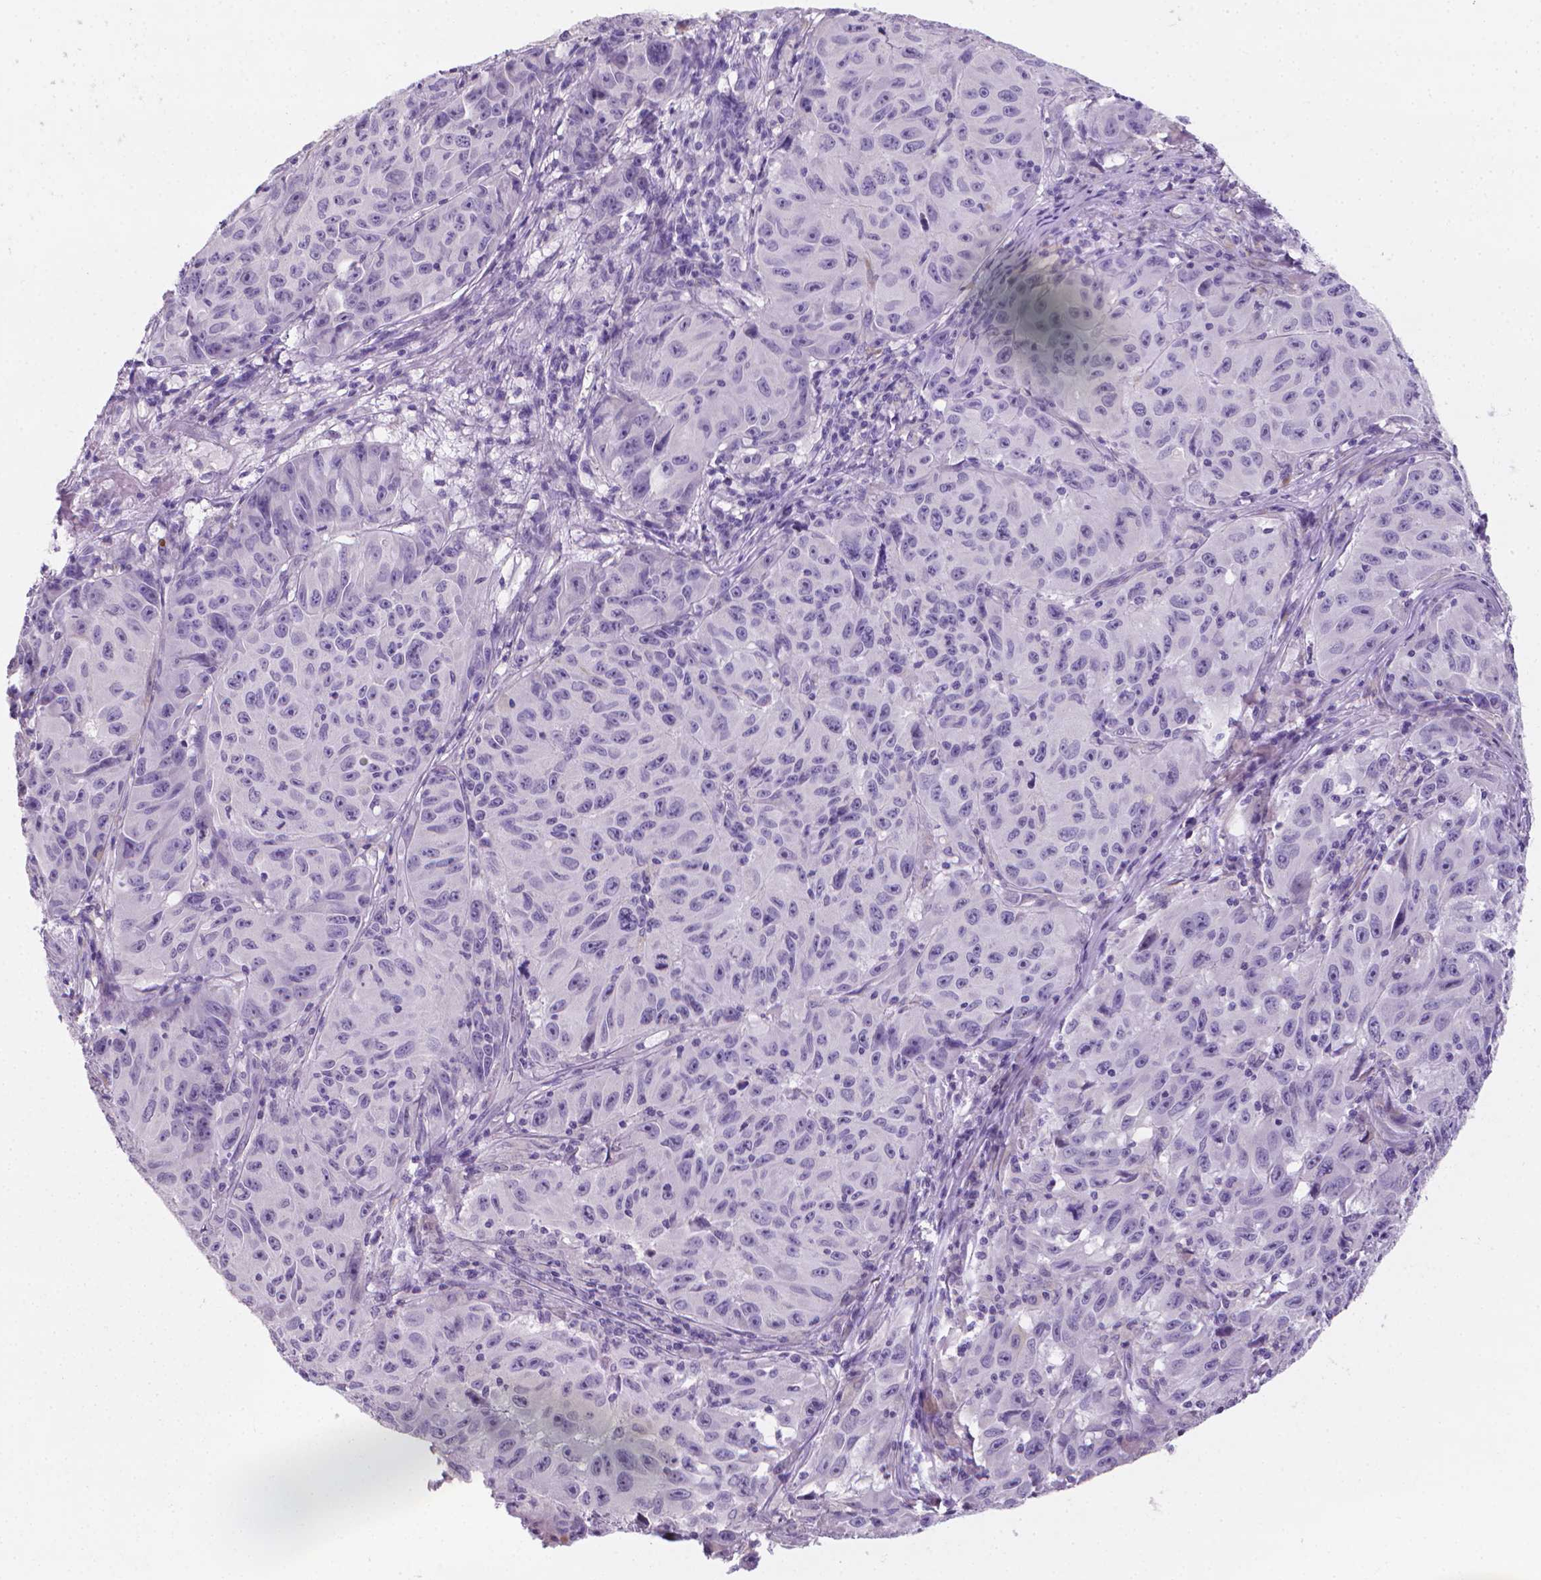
{"staining": {"intensity": "negative", "quantity": "none", "location": "none"}, "tissue": "melanoma", "cell_type": "Tumor cells", "image_type": "cancer", "snomed": [{"axis": "morphology", "description": "Malignant melanoma, NOS"}, {"axis": "topography", "description": "Vulva, labia, clitoris and Bartholin´s gland, NO"}], "caption": "The micrograph exhibits no staining of tumor cells in malignant melanoma.", "gene": "XPNPEP2", "patient": {"sex": "female", "age": 75}}